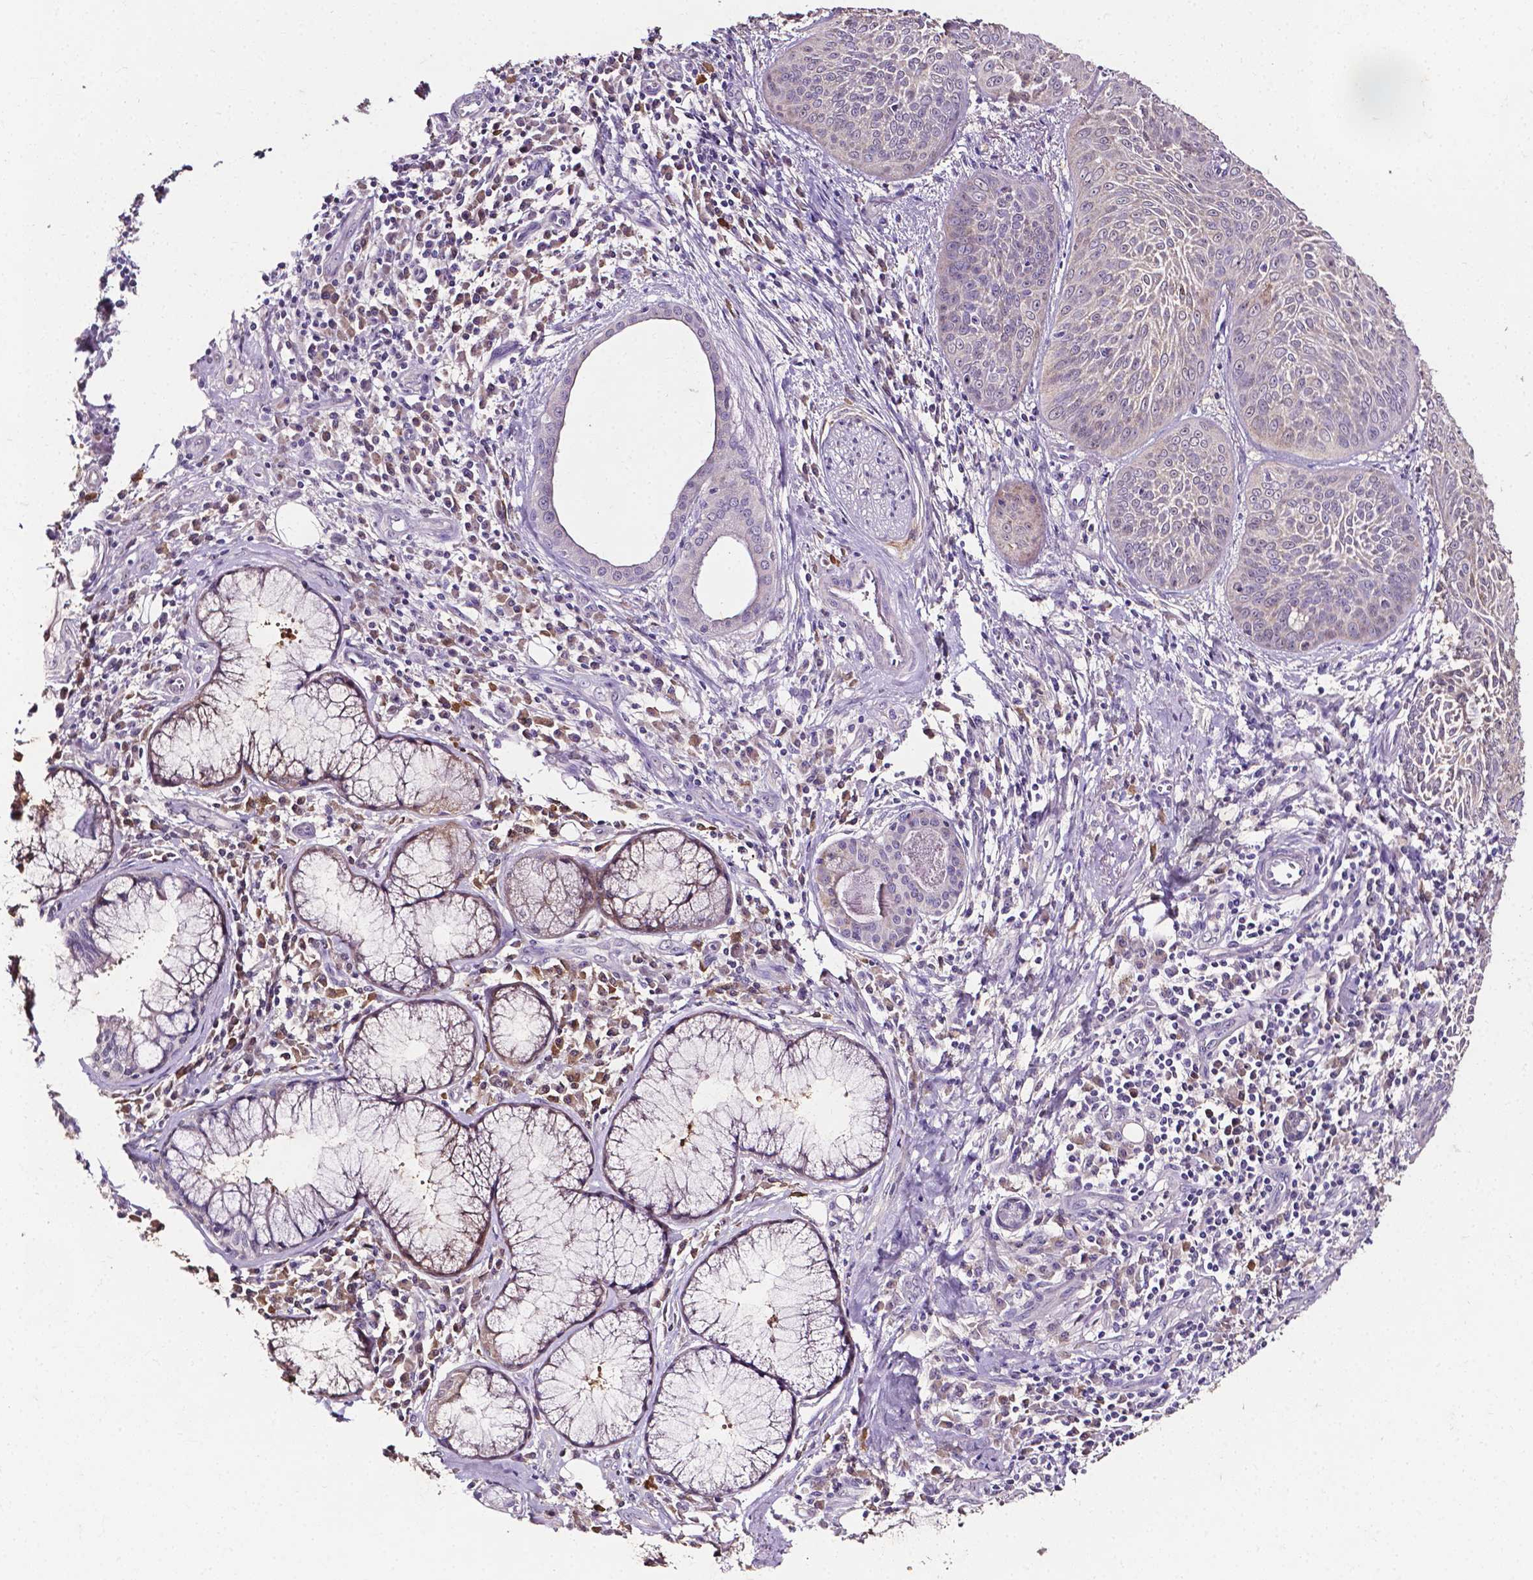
{"staining": {"intensity": "negative", "quantity": "none", "location": "none"}, "tissue": "lung cancer", "cell_type": "Tumor cells", "image_type": "cancer", "snomed": [{"axis": "morphology", "description": "Squamous cell carcinoma, NOS"}, {"axis": "topography", "description": "Lung"}], "caption": "Immunohistochemistry photomicrograph of human lung squamous cell carcinoma stained for a protein (brown), which displays no expression in tumor cells.", "gene": "PSAT1", "patient": {"sex": "male", "age": 74}}